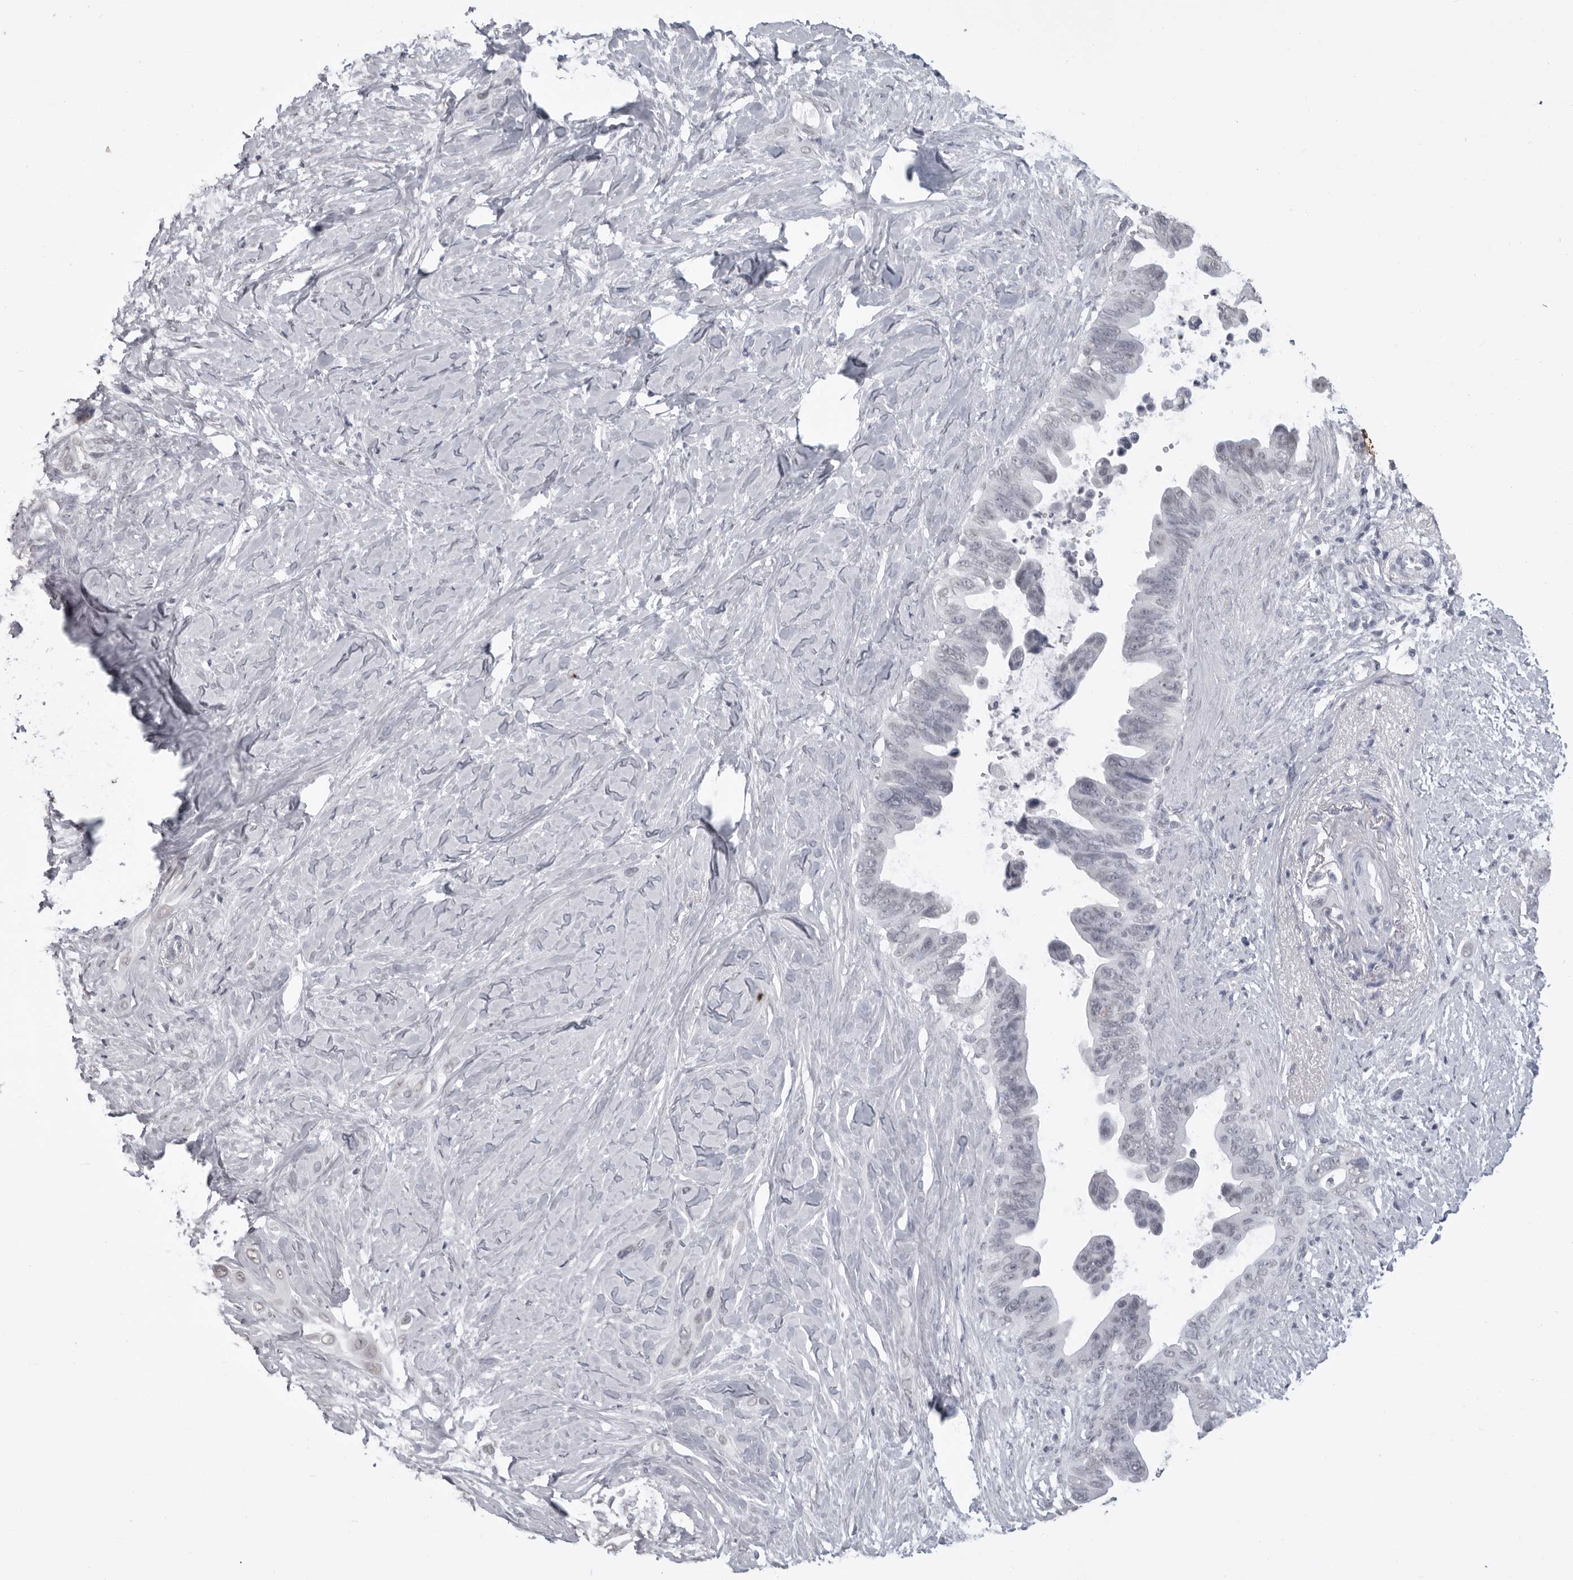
{"staining": {"intensity": "negative", "quantity": "none", "location": "none"}, "tissue": "pancreatic cancer", "cell_type": "Tumor cells", "image_type": "cancer", "snomed": [{"axis": "morphology", "description": "Adenocarcinoma, NOS"}, {"axis": "topography", "description": "Pancreas"}], "caption": "The image reveals no staining of tumor cells in pancreatic adenocarcinoma.", "gene": "HEPACAM", "patient": {"sex": "female", "age": 72}}